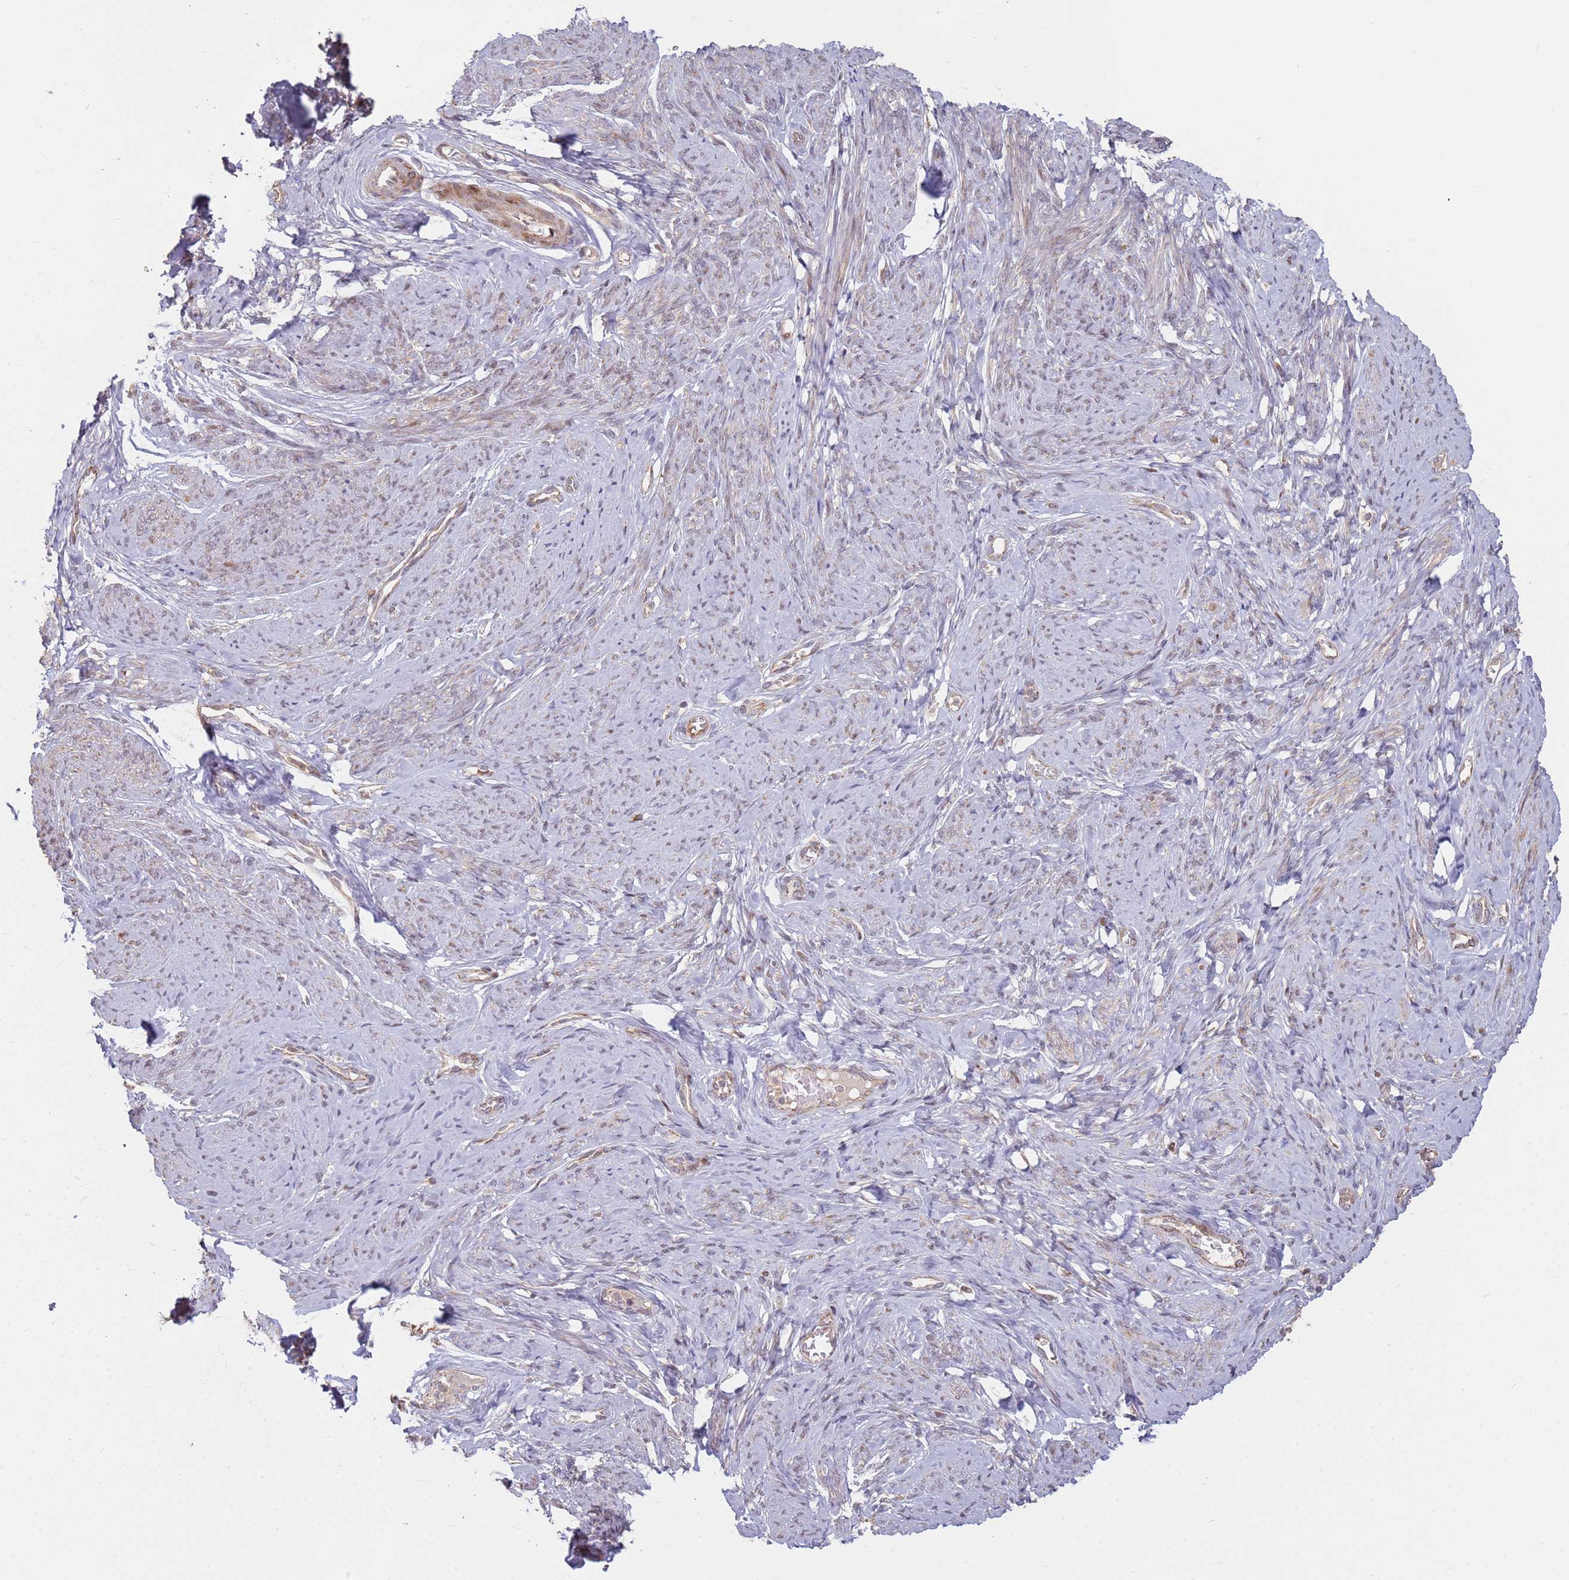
{"staining": {"intensity": "moderate", "quantity": ">75%", "location": "cytoplasmic/membranous"}, "tissue": "cervix", "cell_type": "Glandular cells", "image_type": "normal", "snomed": [{"axis": "morphology", "description": "Normal tissue, NOS"}, {"axis": "topography", "description": "Cervix"}], "caption": "Immunohistochemical staining of normal cervix displays >75% levels of moderate cytoplasmic/membranous protein positivity in about >75% of glandular cells.", "gene": "MPEG1", "patient": {"sex": "female", "age": 42}}